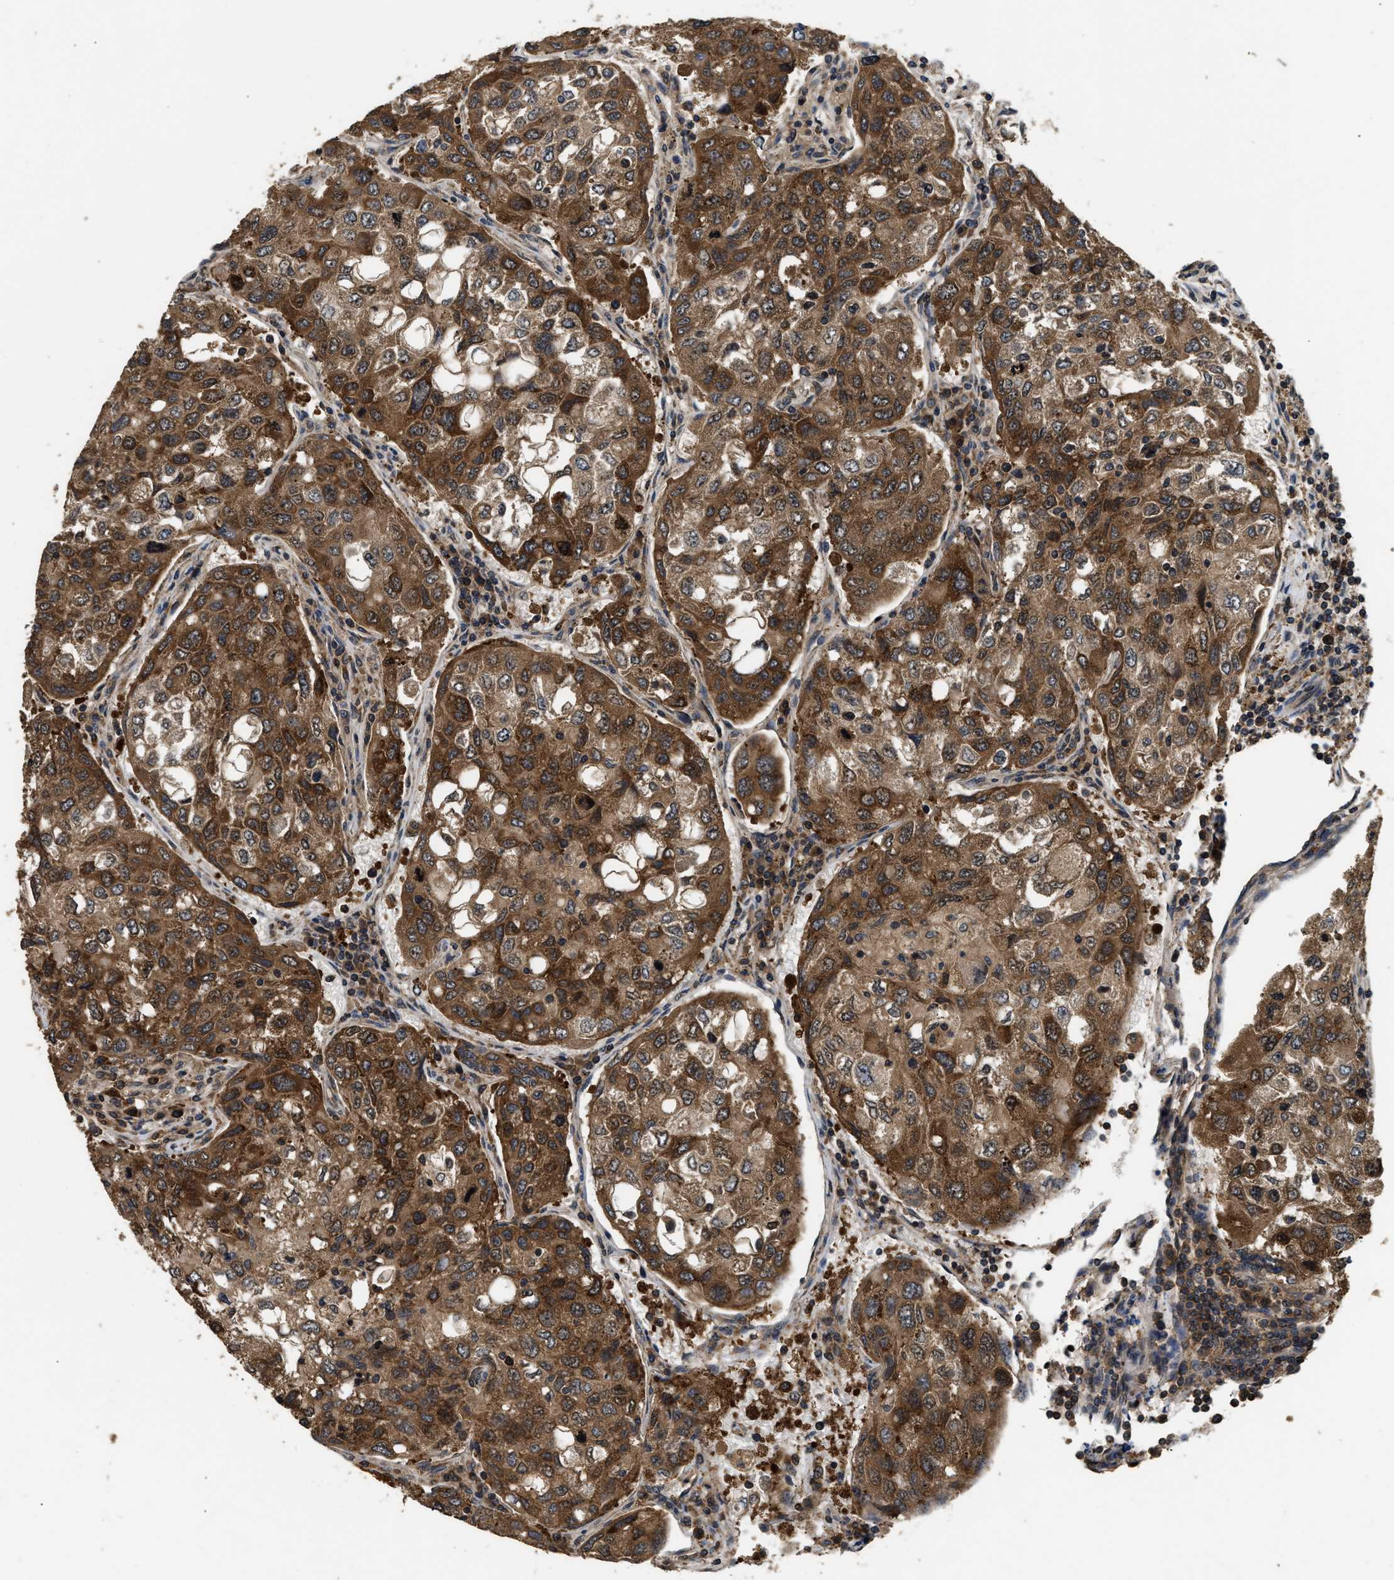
{"staining": {"intensity": "strong", "quantity": ">75%", "location": "cytoplasmic/membranous"}, "tissue": "urothelial cancer", "cell_type": "Tumor cells", "image_type": "cancer", "snomed": [{"axis": "morphology", "description": "Urothelial carcinoma, High grade"}, {"axis": "topography", "description": "Lymph node"}, {"axis": "topography", "description": "Urinary bladder"}], "caption": "Urothelial cancer stained with immunohistochemistry exhibits strong cytoplasmic/membranous positivity in about >75% of tumor cells.", "gene": "DNAJC2", "patient": {"sex": "male", "age": 51}}